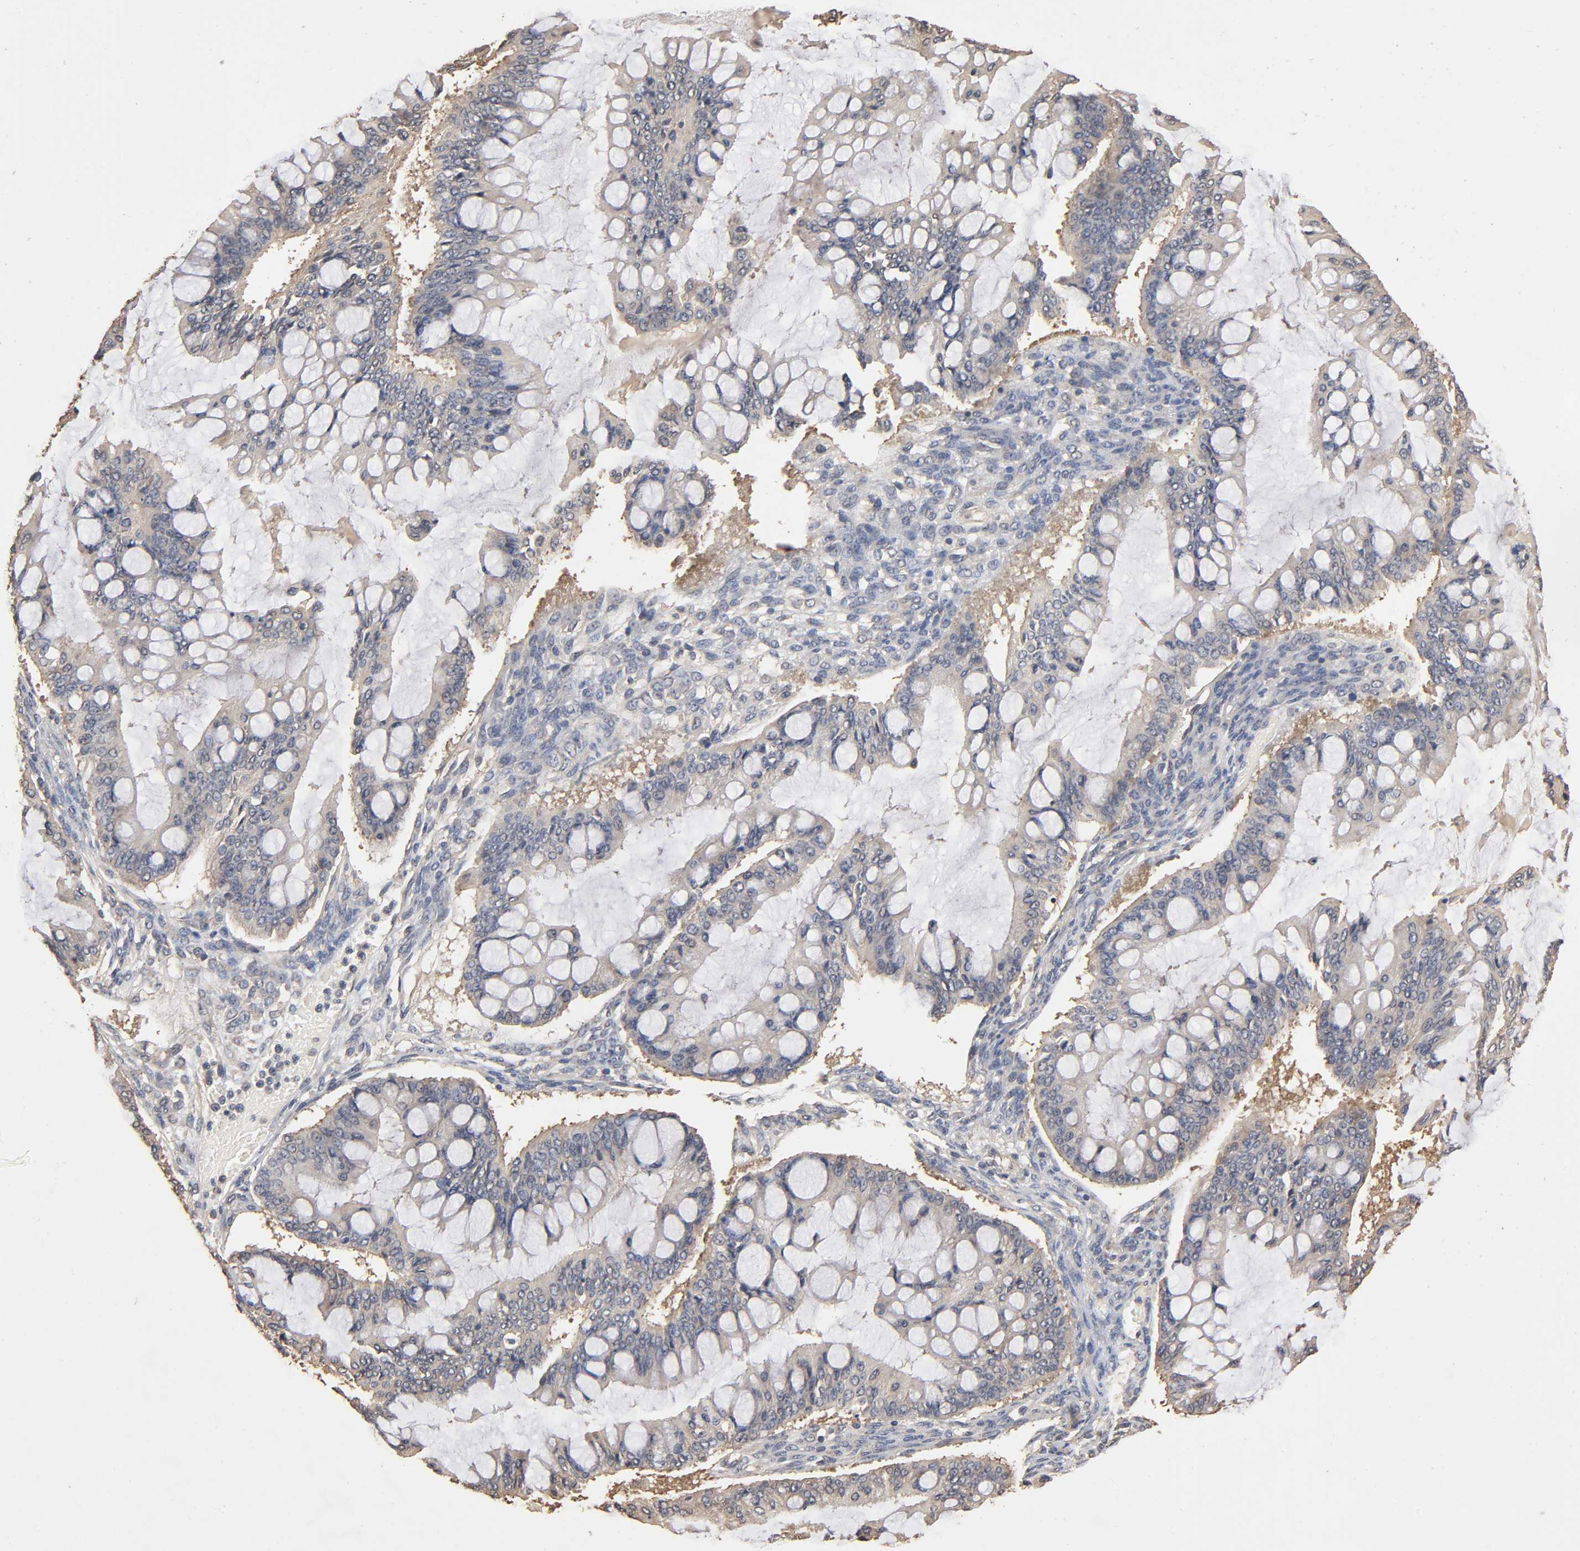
{"staining": {"intensity": "weak", "quantity": ">75%", "location": "cytoplasmic/membranous"}, "tissue": "ovarian cancer", "cell_type": "Tumor cells", "image_type": "cancer", "snomed": [{"axis": "morphology", "description": "Cystadenocarcinoma, mucinous, NOS"}, {"axis": "topography", "description": "Ovary"}], "caption": "IHC staining of ovarian cancer, which demonstrates low levels of weak cytoplasmic/membranous expression in approximately >75% of tumor cells indicating weak cytoplasmic/membranous protein expression. The staining was performed using DAB (3,3'-diaminobenzidine) (brown) for protein detection and nuclei were counterstained in hematoxylin (blue).", "gene": "ARHGEF7", "patient": {"sex": "female", "age": 73}}